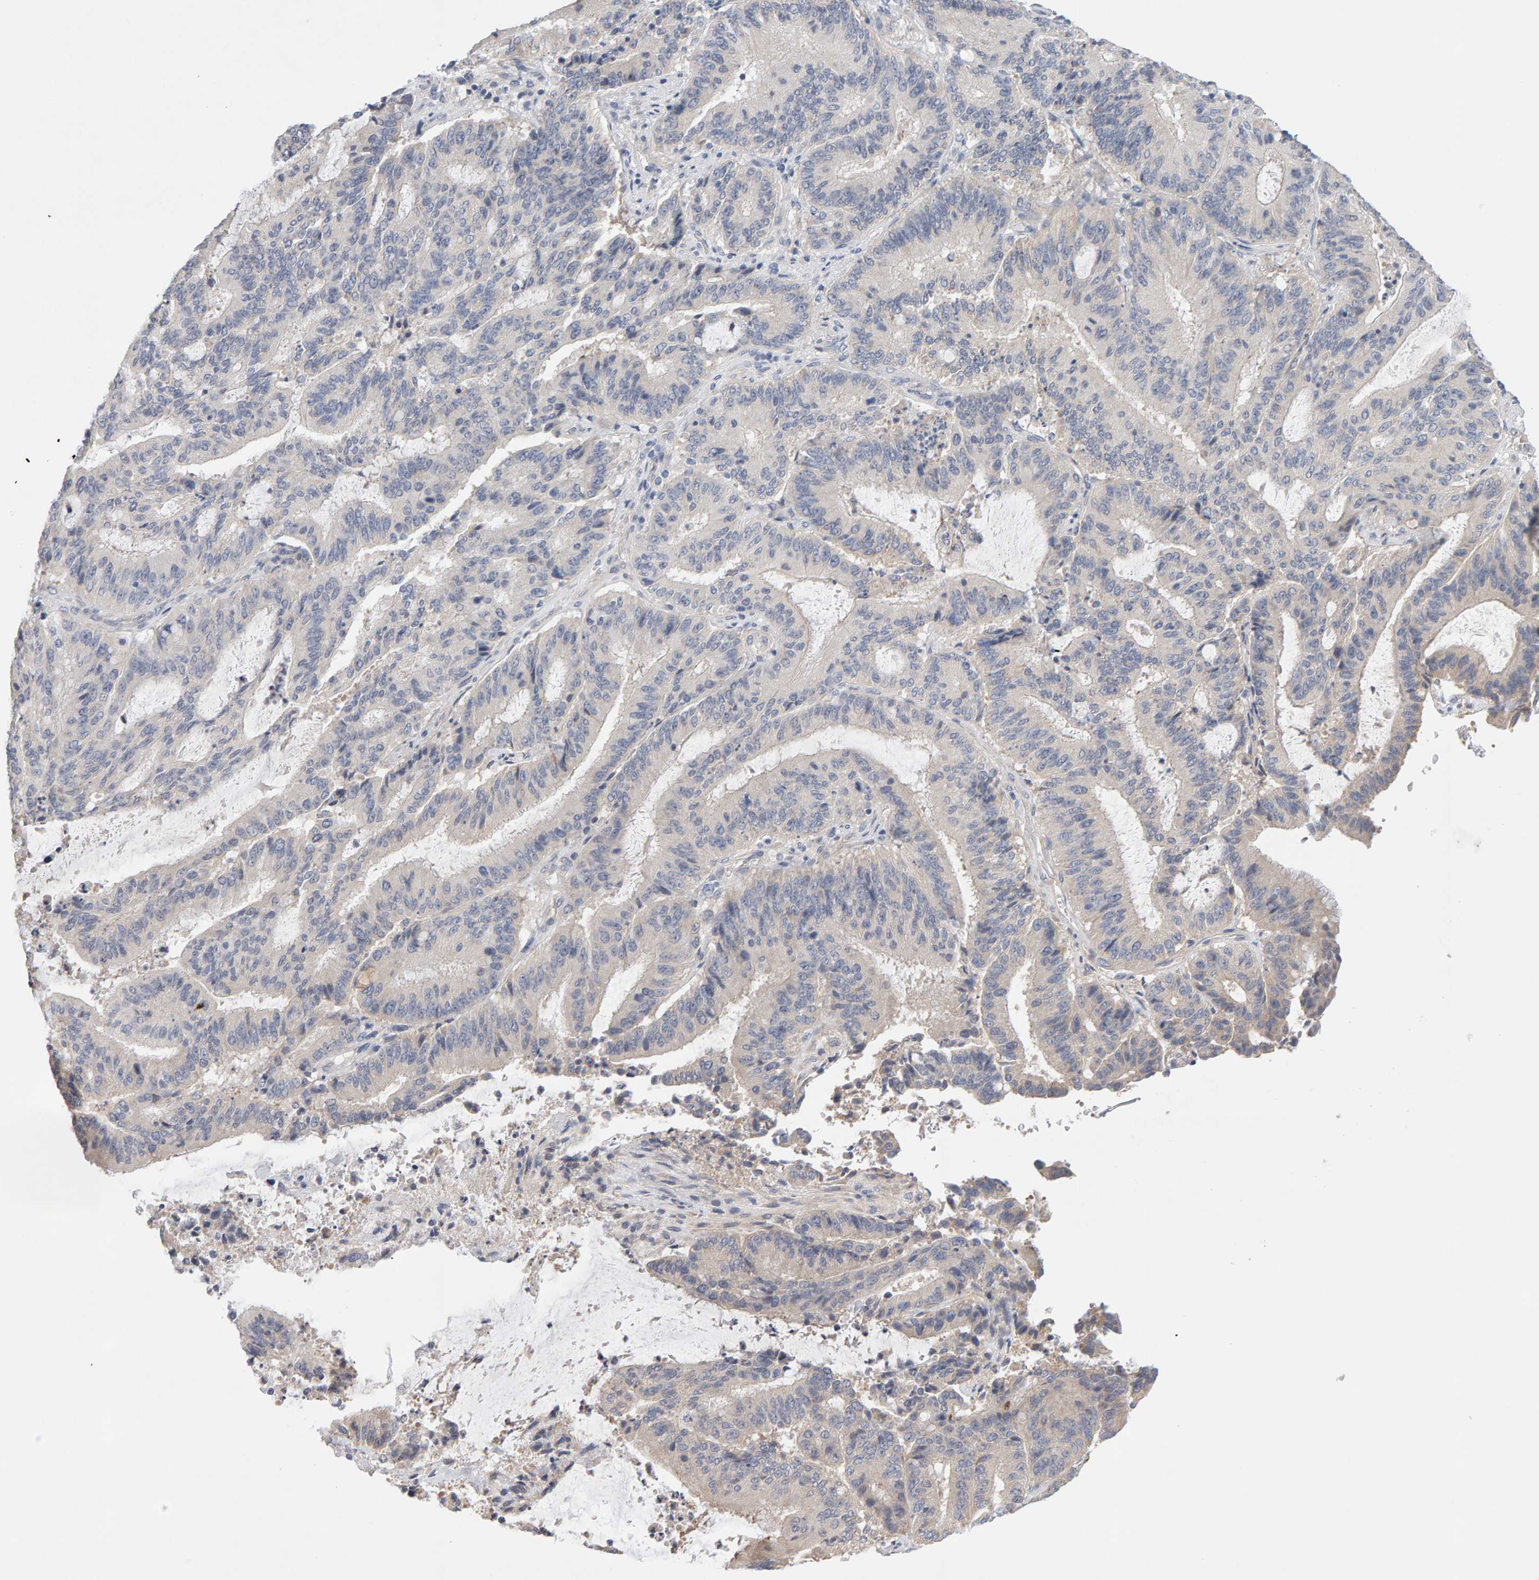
{"staining": {"intensity": "negative", "quantity": "none", "location": "none"}, "tissue": "liver cancer", "cell_type": "Tumor cells", "image_type": "cancer", "snomed": [{"axis": "morphology", "description": "Normal tissue, NOS"}, {"axis": "morphology", "description": "Cholangiocarcinoma"}, {"axis": "topography", "description": "Liver"}, {"axis": "topography", "description": "Peripheral nerve tissue"}], "caption": "Micrograph shows no significant protein positivity in tumor cells of cholangiocarcinoma (liver). (DAB IHC with hematoxylin counter stain).", "gene": "LZTS1", "patient": {"sex": "female", "age": 73}}